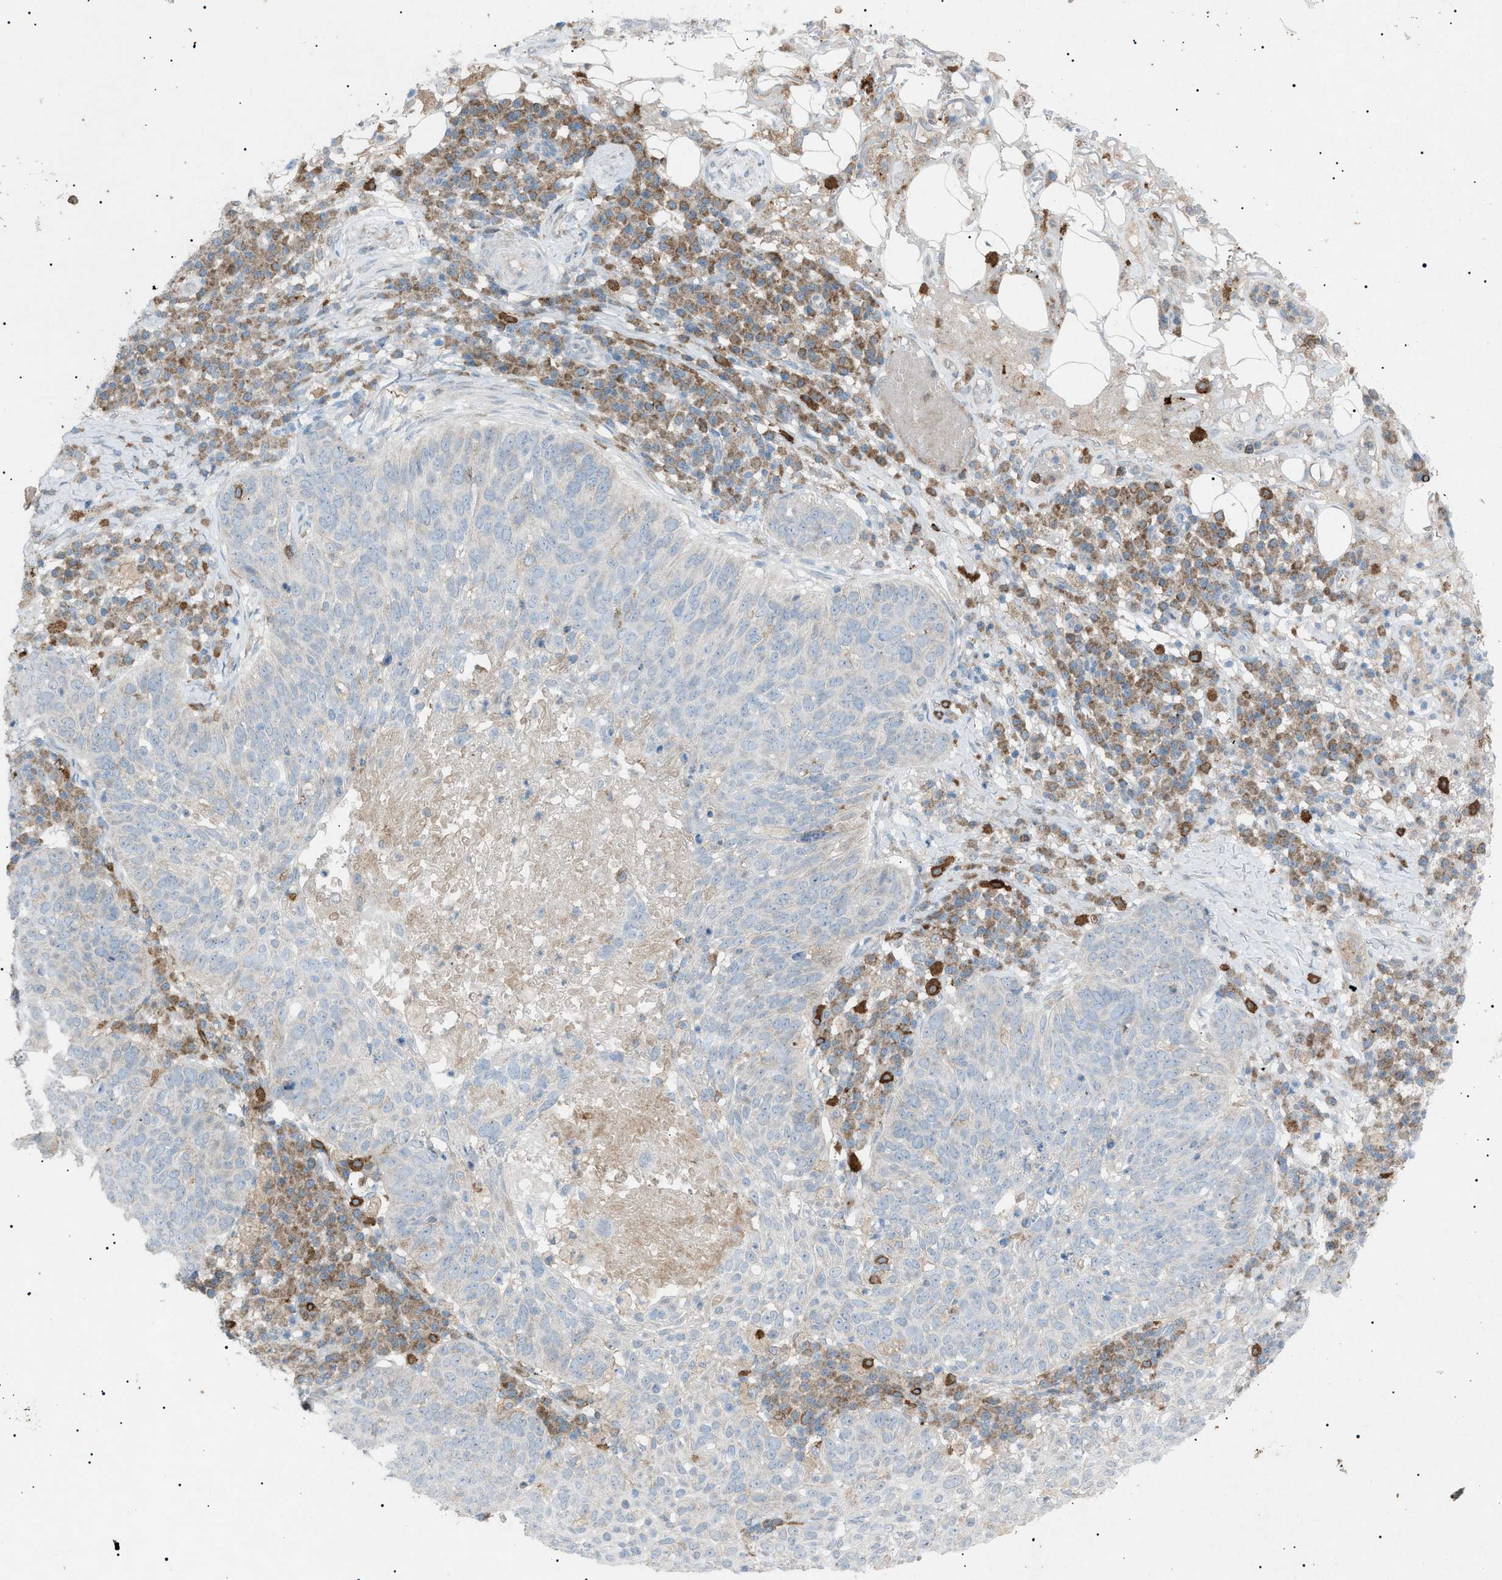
{"staining": {"intensity": "negative", "quantity": "none", "location": "none"}, "tissue": "skin cancer", "cell_type": "Tumor cells", "image_type": "cancer", "snomed": [{"axis": "morphology", "description": "Squamous cell carcinoma in situ, NOS"}, {"axis": "morphology", "description": "Squamous cell carcinoma, NOS"}, {"axis": "topography", "description": "Skin"}], "caption": "Immunohistochemistry of squamous cell carcinoma (skin) demonstrates no staining in tumor cells.", "gene": "BTK", "patient": {"sex": "male", "age": 93}}